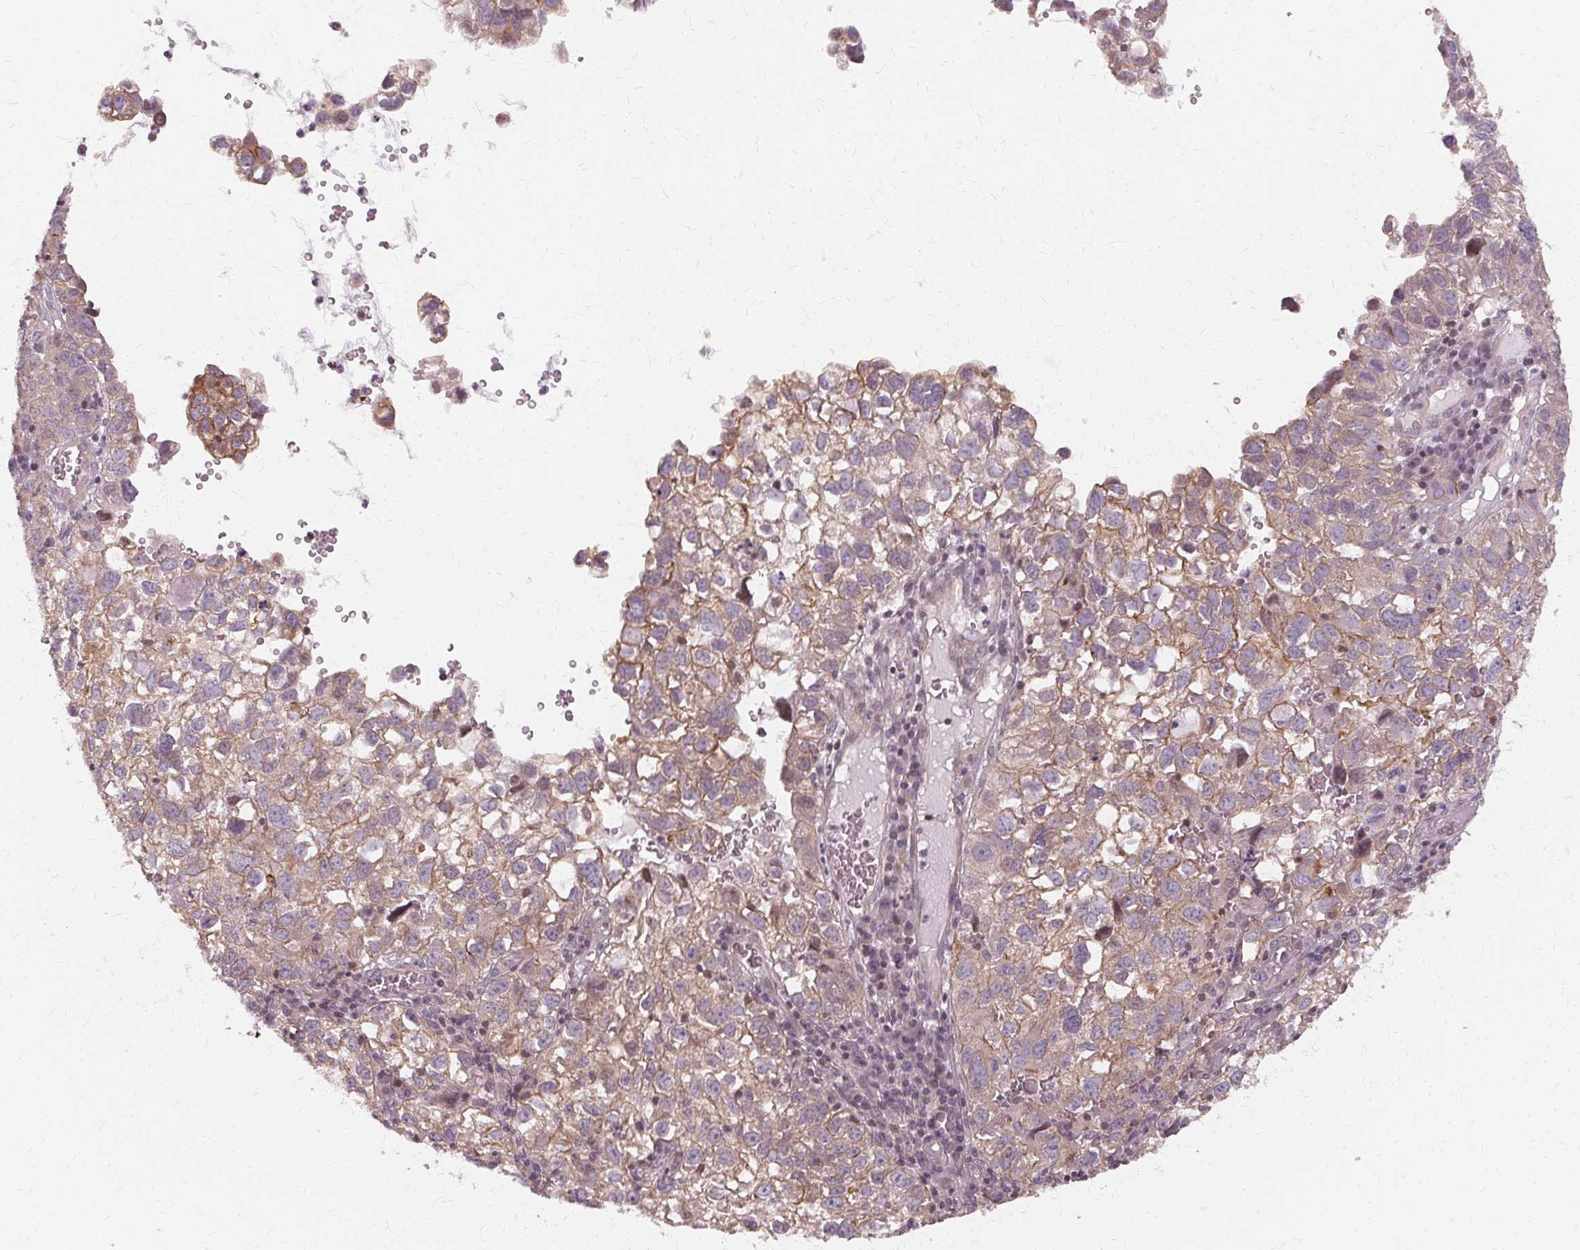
{"staining": {"intensity": "moderate", "quantity": "<25%", "location": "cytoplasmic/membranous"}, "tissue": "cervical cancer", "cell_type": "Tumor cells", "image_type": "cancer", "snomed": [{"axis": "morphology", "description": "Squamous cell carcinoma, NOS"}, {"axis": "topography", "description": "Cervix"}], "caption": "A brown stain labels moderate cytoplasmic/membranous positivity of a protein in cervical cancer tumor cells.", "gene": "USP8", "patient": {"sex": "female", "age": 55}}